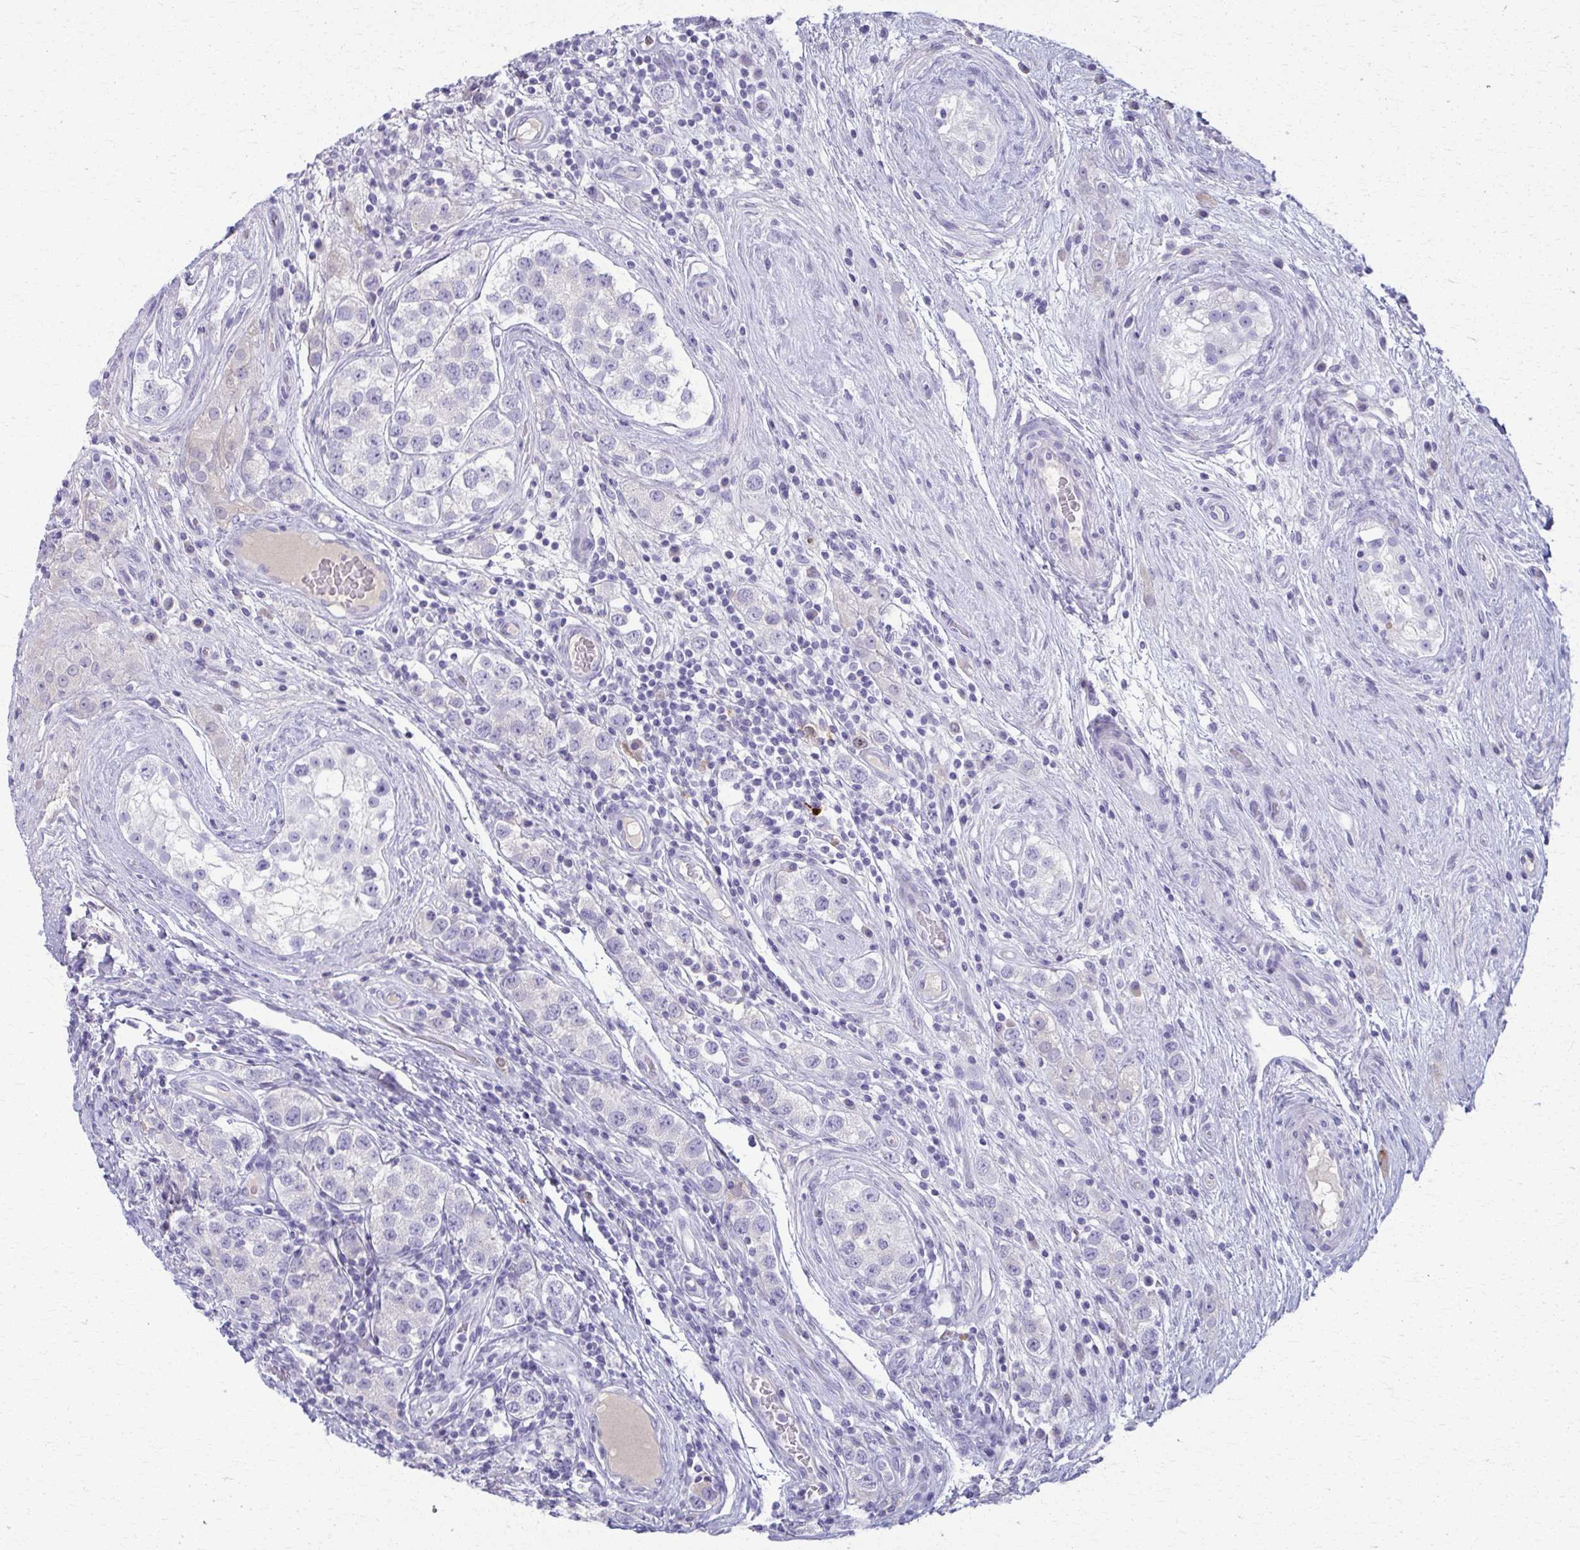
{"staining": {"intensity": "negative", "quantity": "none", "location": "none"}, "tissue": "testis cancer", "cell_type": "Tumor cells", "image_type": "cancer", "snomed": [{"axis": "morphology", "description": "Seminoma, NOS"}, {"axis": "topography", "description": "Testis"}], "caption": "IHC micrograph of neoplastic tissue: seminoma (testis) stained with DAB (3,3'-diaminobenzidine) exhibits no significant protein staining in tumor cells.", "gene": "OR4M1", "patient": {"sex": "male", "age": 34}}